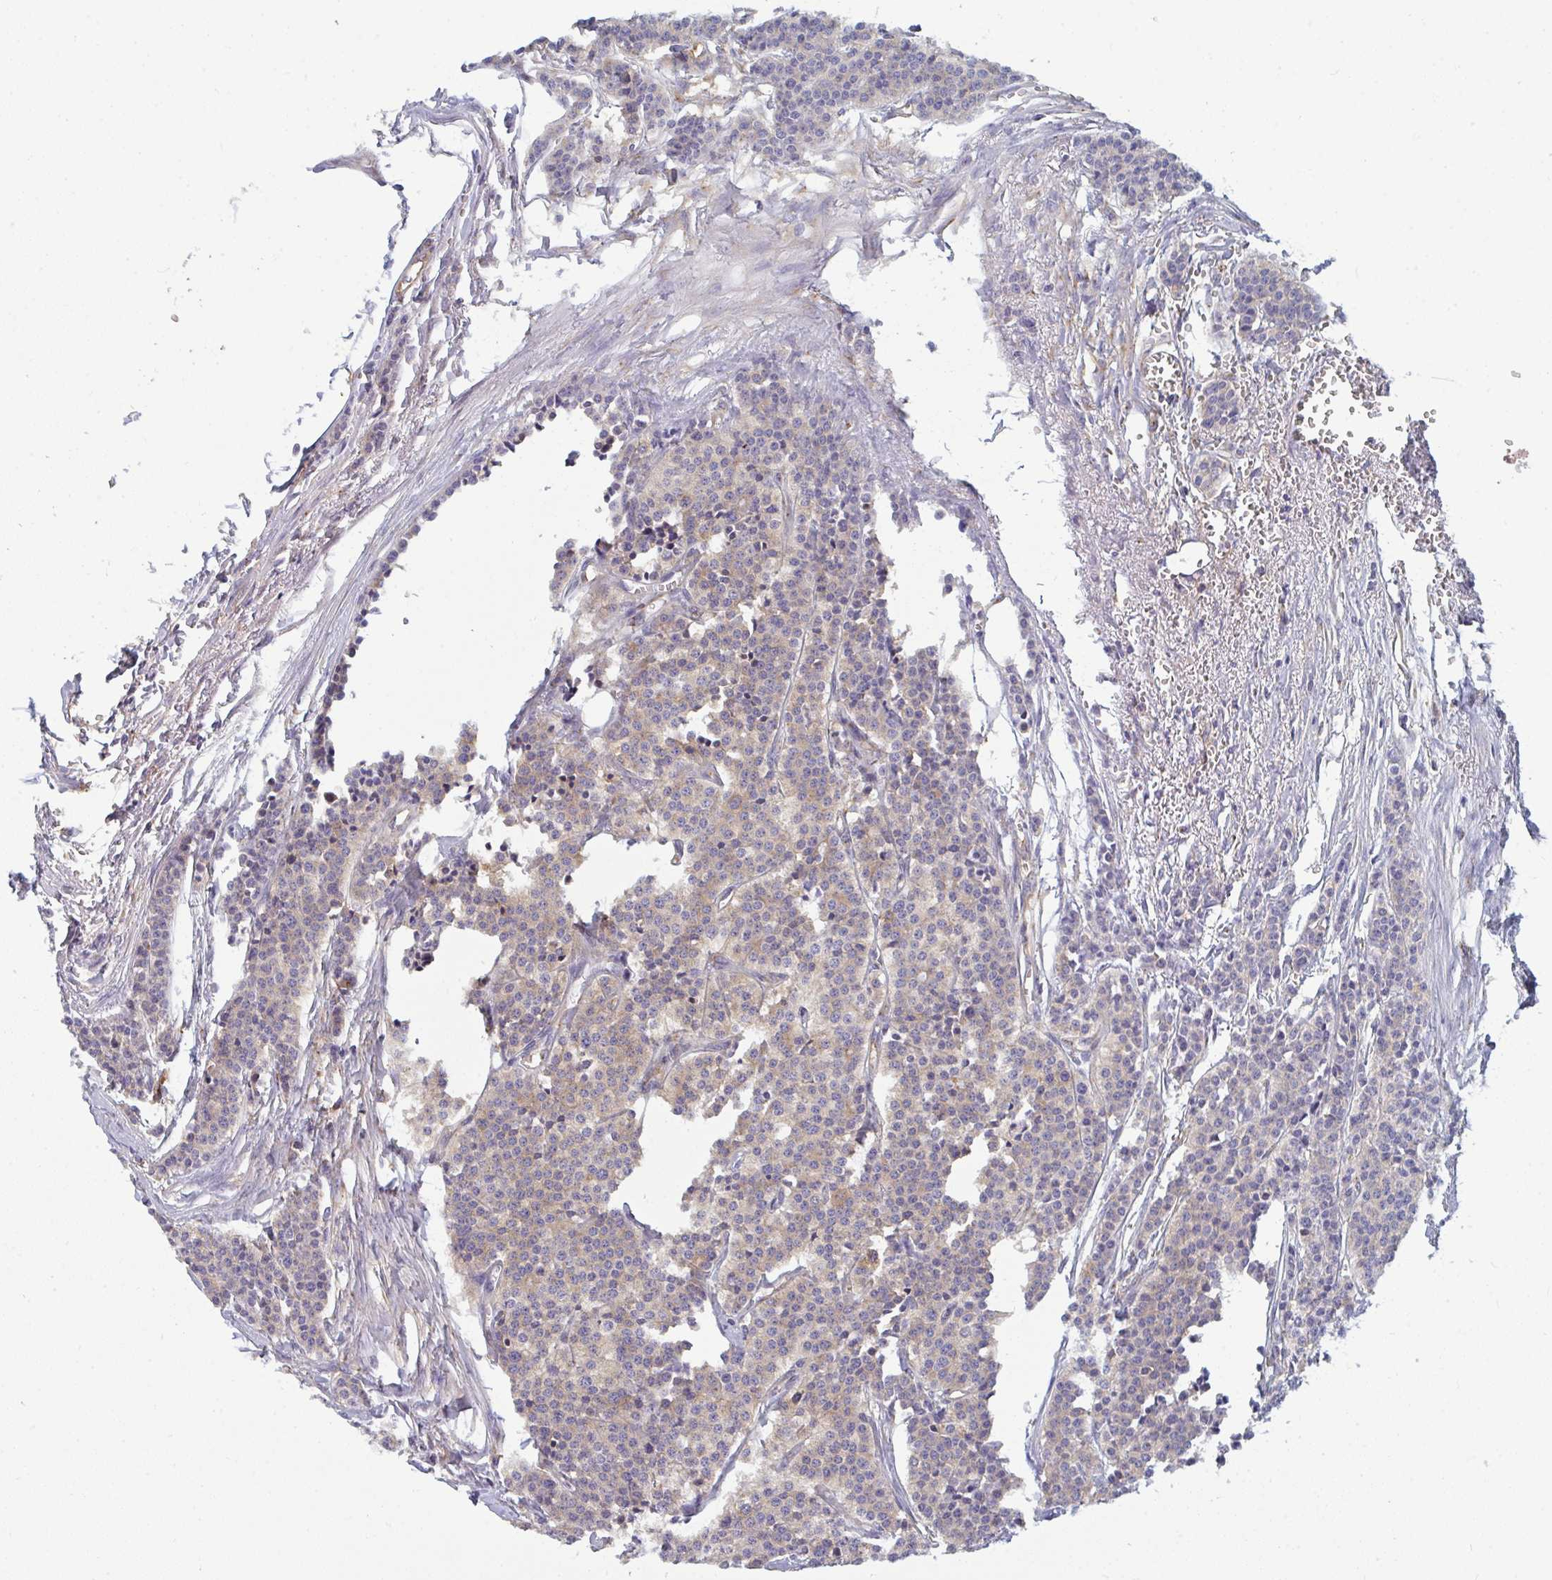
{"staining": {"intensity": "weak", "quantity": "25%-75%", "location": "cytoplasmic/membranous"}, "tissue": "carcinoid", "cell_type": "Tumor cells", "image_type": "cancer", "snomed": [{"axis": "morphology", "description": "Carcinoid, malignant, NOS"}, {"axis": "topography", "description": "Small intestine"}], "caption": "Carcinoid was stained to show a protein in brown. There is low levels of weak cytoplasmic/membranous positivity in approximately 25%-75% of tumor cells.", "gene": "DYNC1I2", "patient": {"sex": "male", "age": 63}}